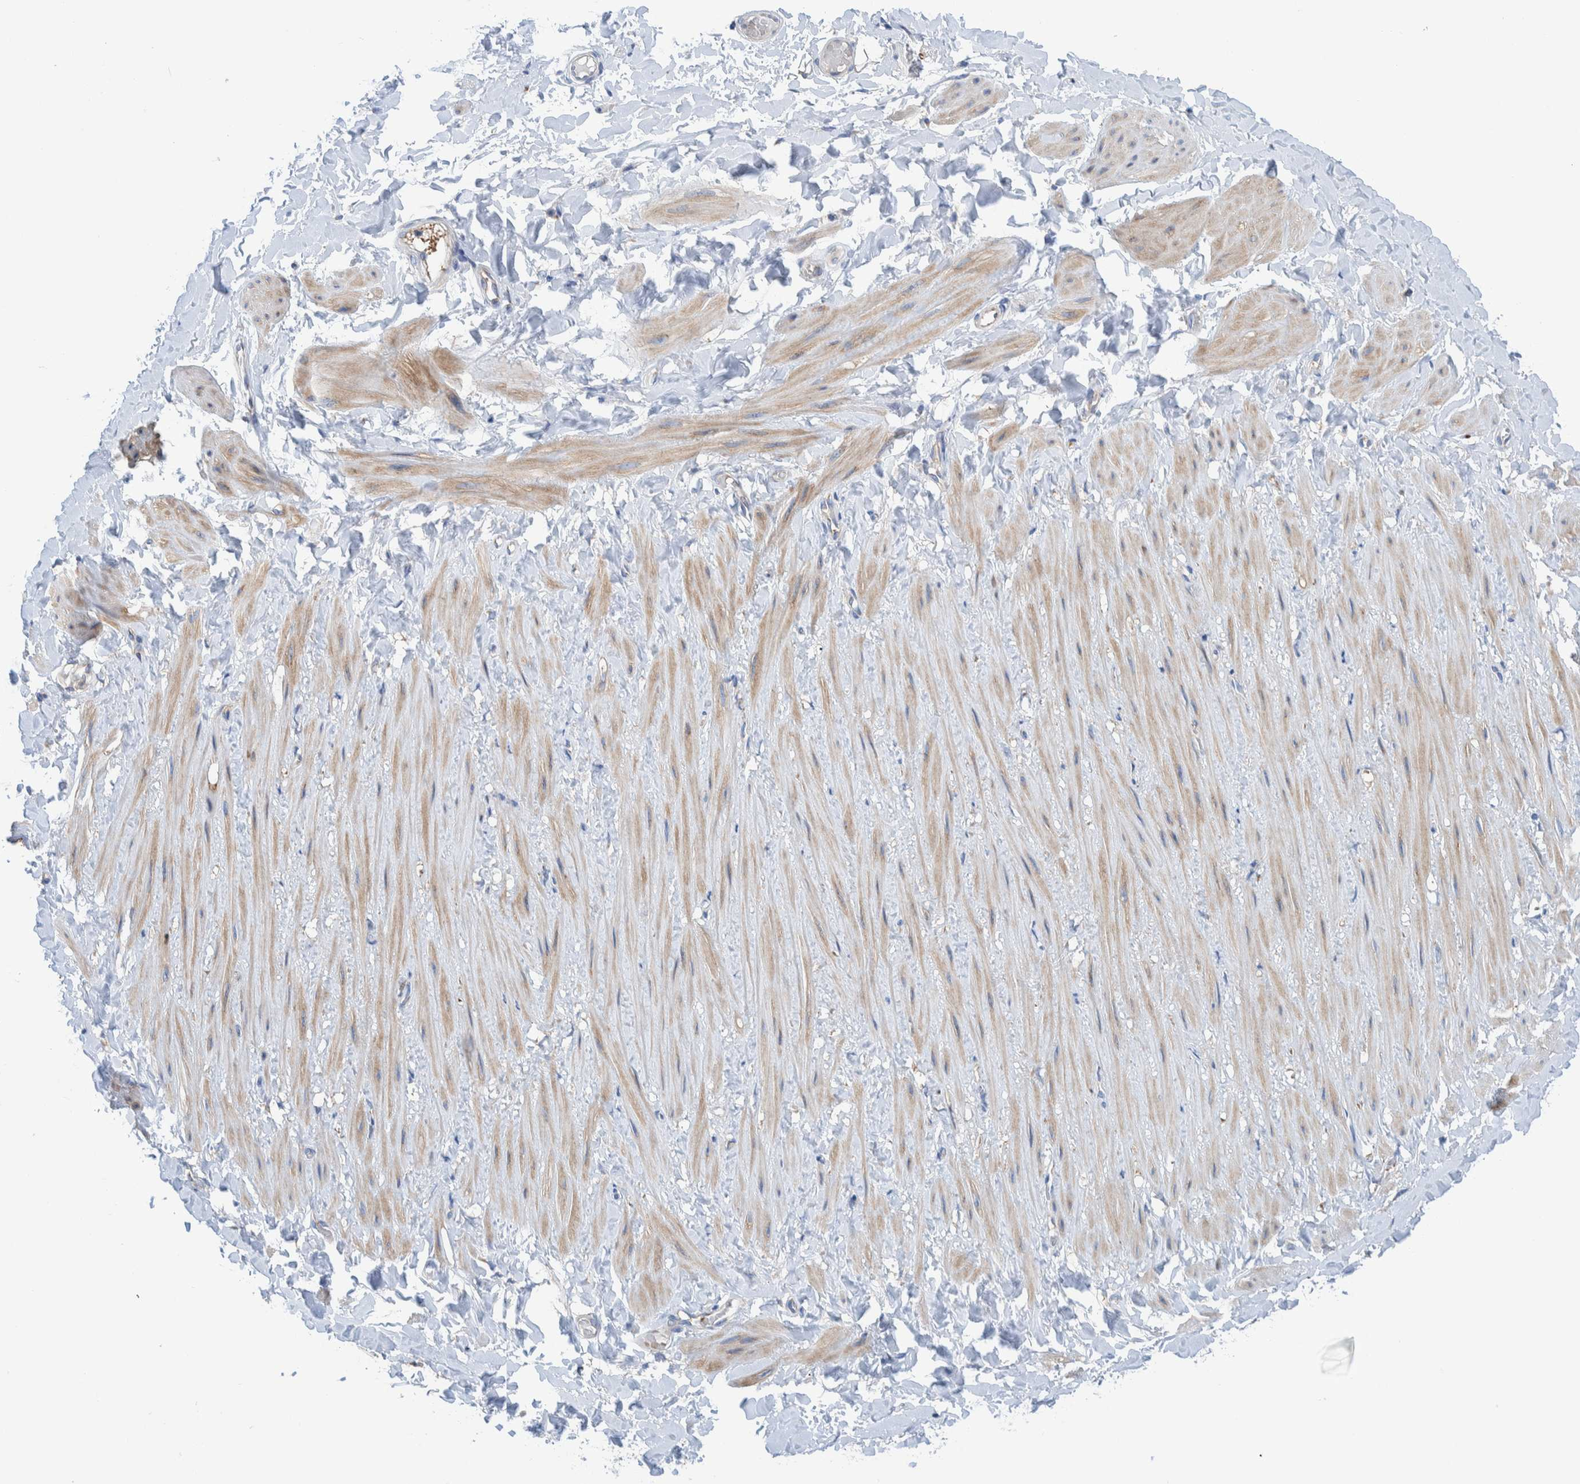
{"staining": {"intensity": "negative", "quantity": "none", "location": "none"}, "tissue": "soft tissue", "cell_type": "Fibroblasts", "image_type": "normal", "snomed": [{"axis": "morphology", "description": "Normal tissue, NOS"}, {"axis": "topography", "description": "Adipose tissue"}, {"axis": "topography", "description": "Vascular tissue"}, {"axis": "topography", "description": "Peripheral nerve tissue"}], "caption": "A histopathology image of human soft tissue is negative for staining in fibroblasts. Brightfield microscopy of IHC stained with DAB (brown) and hematoxylin (blue), captured at high magnification.", "gene": "TRIM58", "patient": {"sex": "male", "age": 25}}